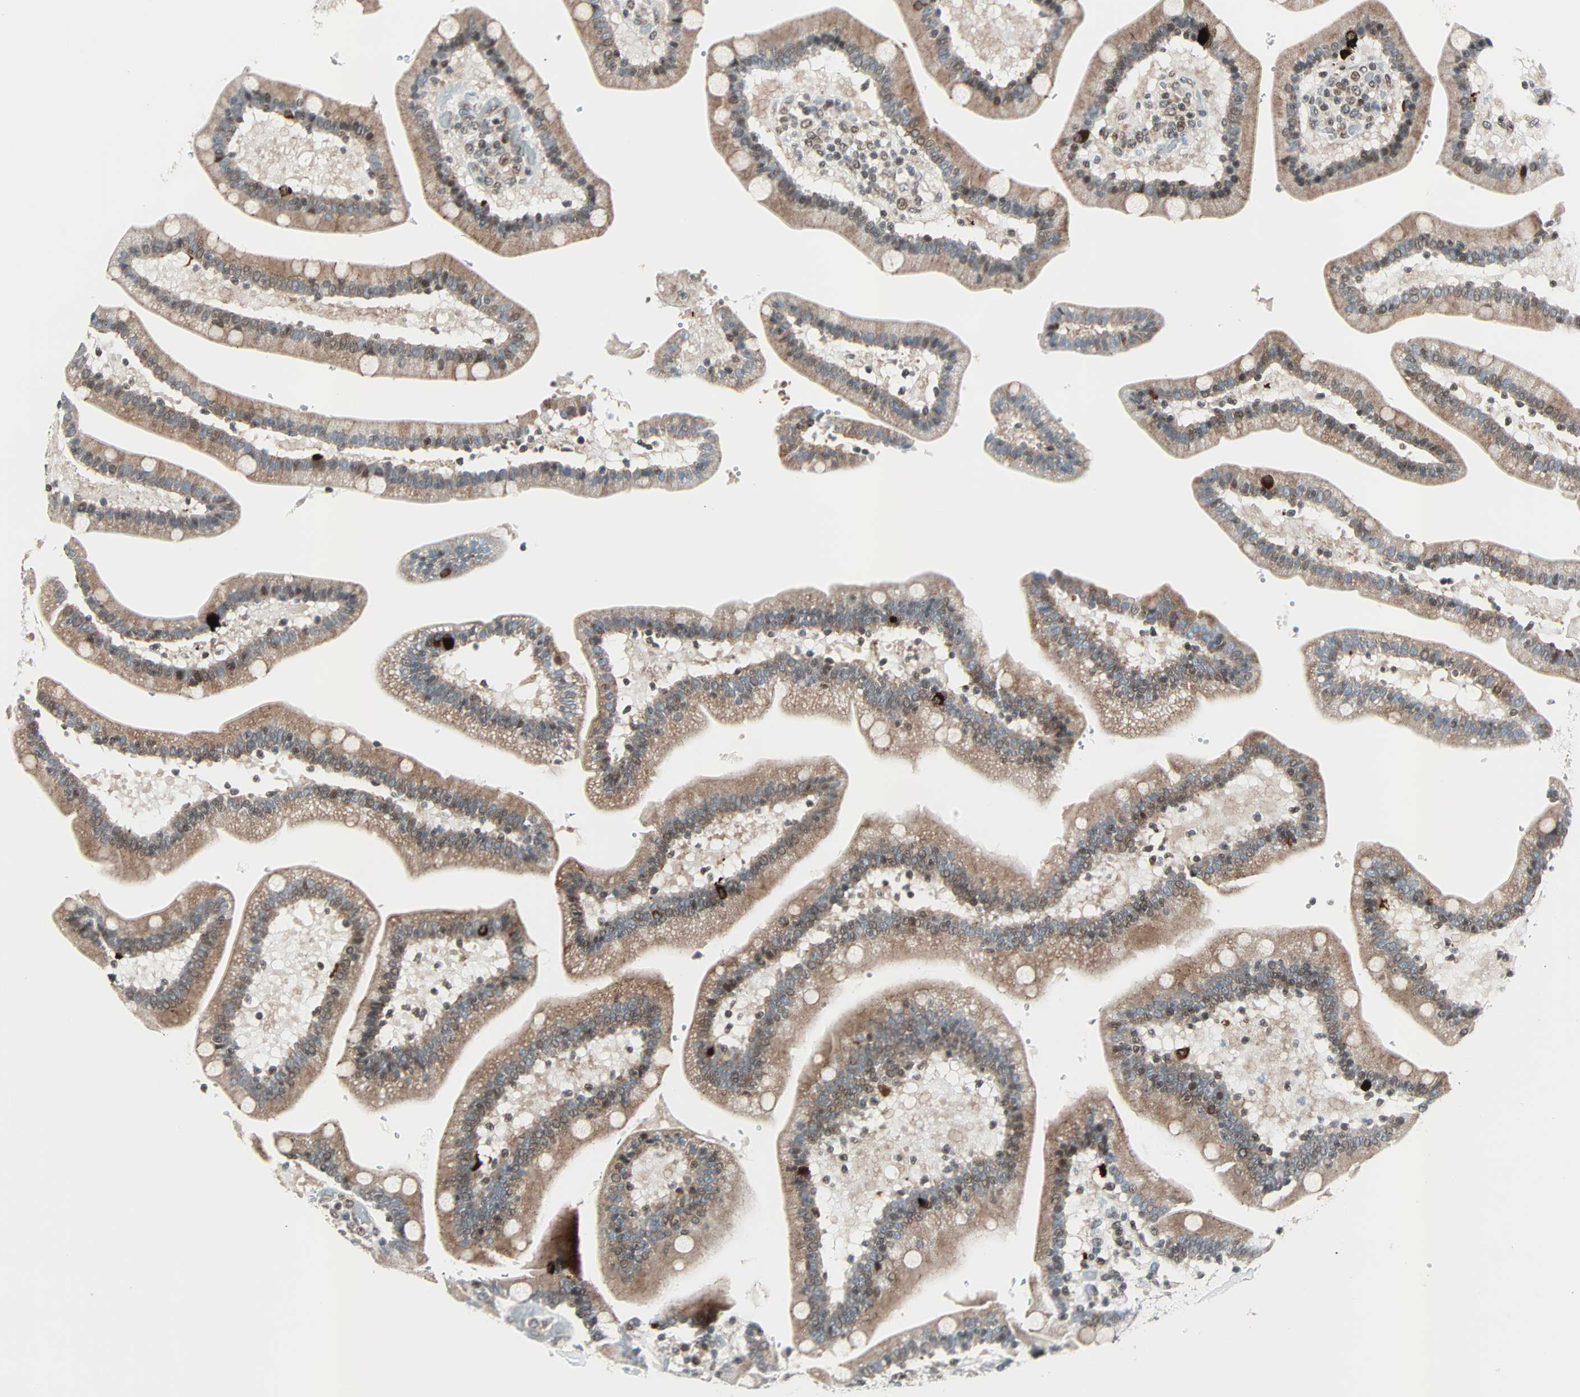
{"staining": {"intensity": "strong", "quantity": ">75%", "location": "cytoplasmic/membranous,nuclear"}, "tissue": "duodenum", "cell_type": "Glandular cells", "image_type": "normal", "snomed": [{"axis": "morphology", "description": "Normal tissue, NOS"}, {"axis": "topography", "description": "Duodenum"}], "caption": "Strong cytoplasmic/membranous,nuclear expression is appreciated in approximately >75% of glandular cells in normal duodenum.", "gene": "CBX4", "patient": {"sex": "male", "age": 66}}